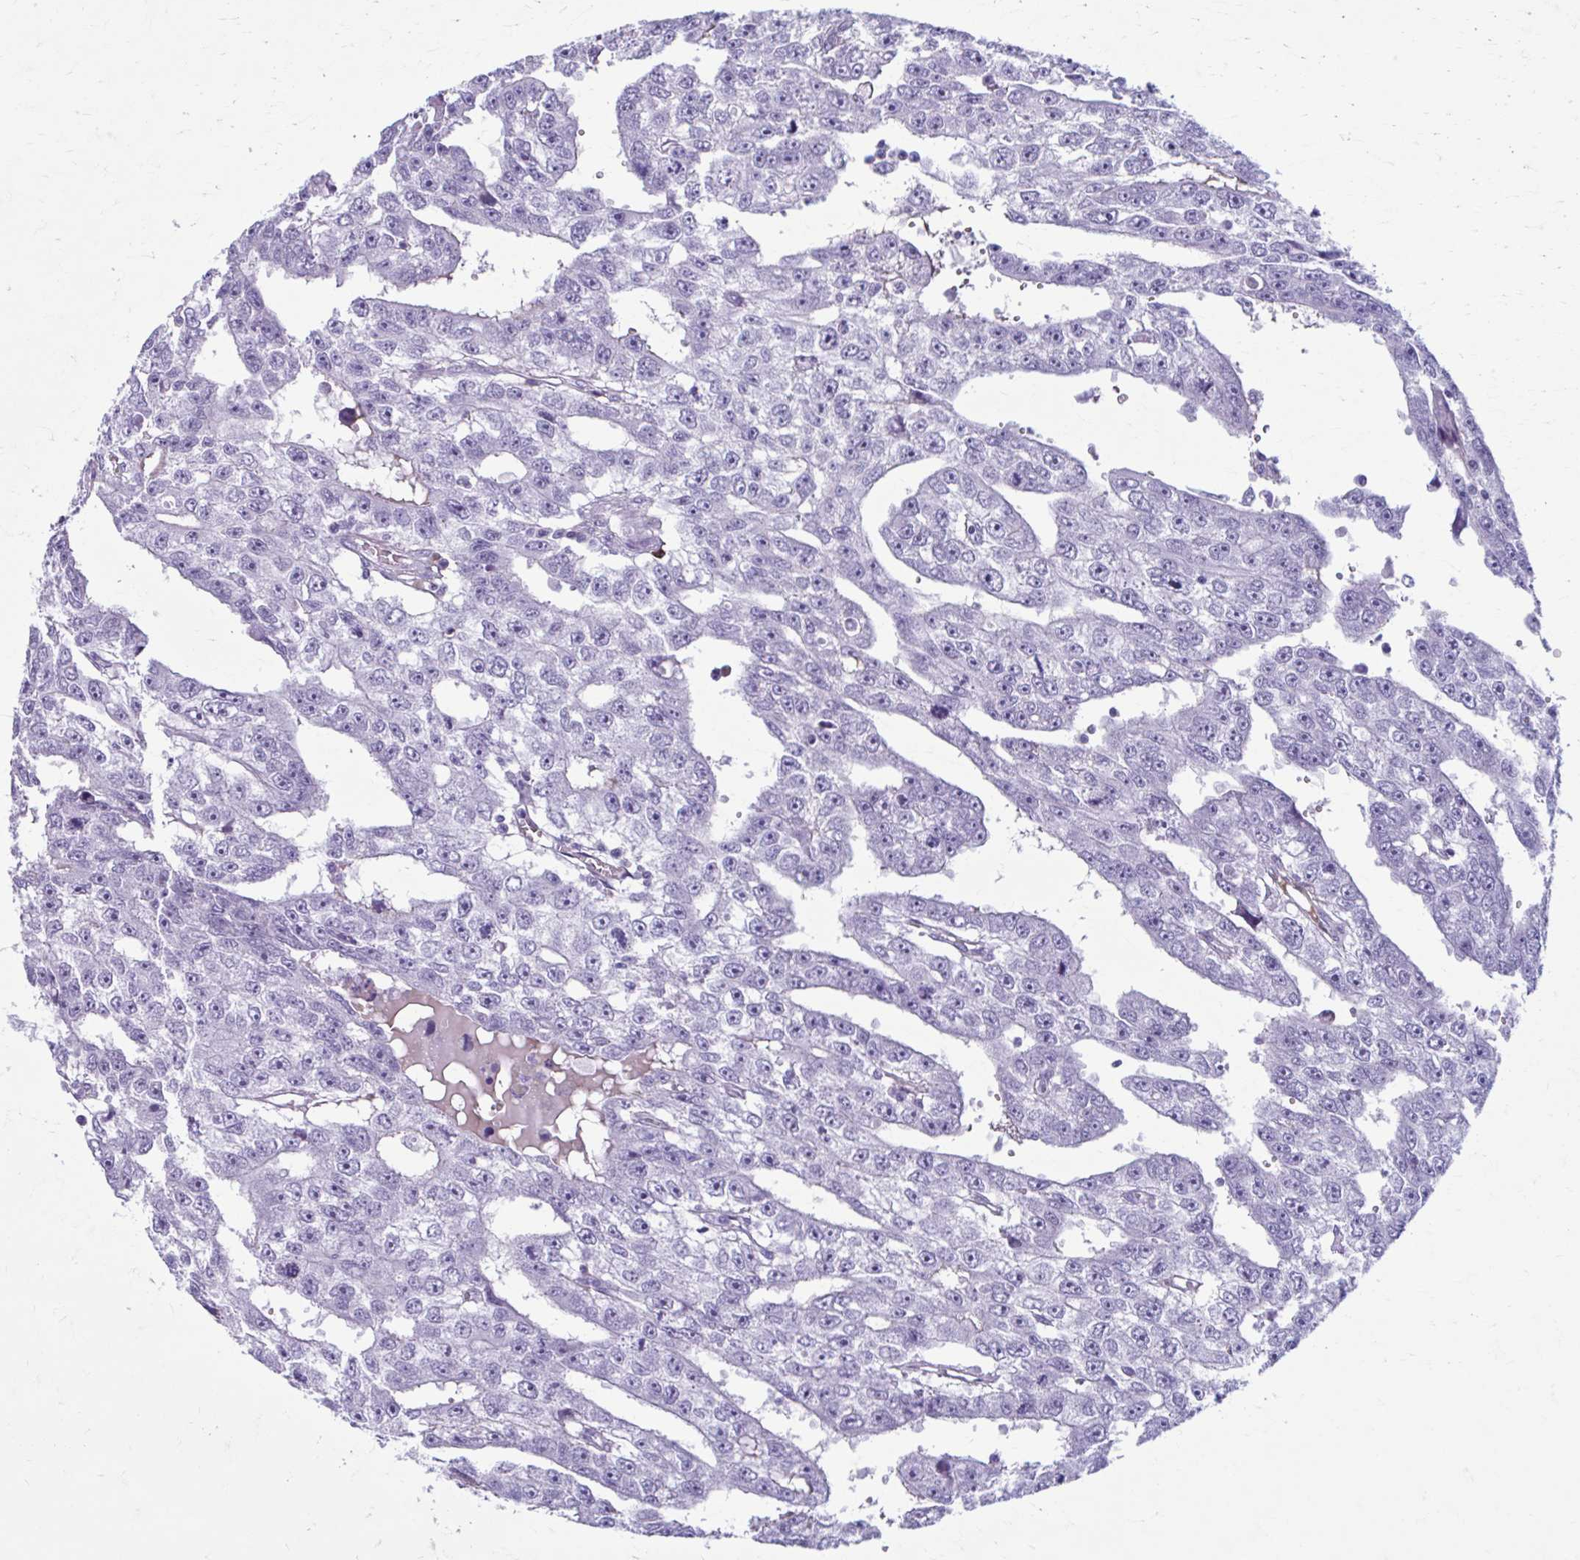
{"staining": {"intensity": "negative", "quantity": "none", "location": "none"}, "tissue": "testis cancer", "cell_type": "Tumor cells", "image_type": "cancer", "snomed": [{"axis": "morphology", "description": "Carcinoma, Embryonal, NOS"}, {"axis": "topography", "description": "Testis"}], "caption": "Tumor cells show no significant expression in testis cancer.", "gene": "C12orf71", "patient": {"sex": "male", "age": 20}}